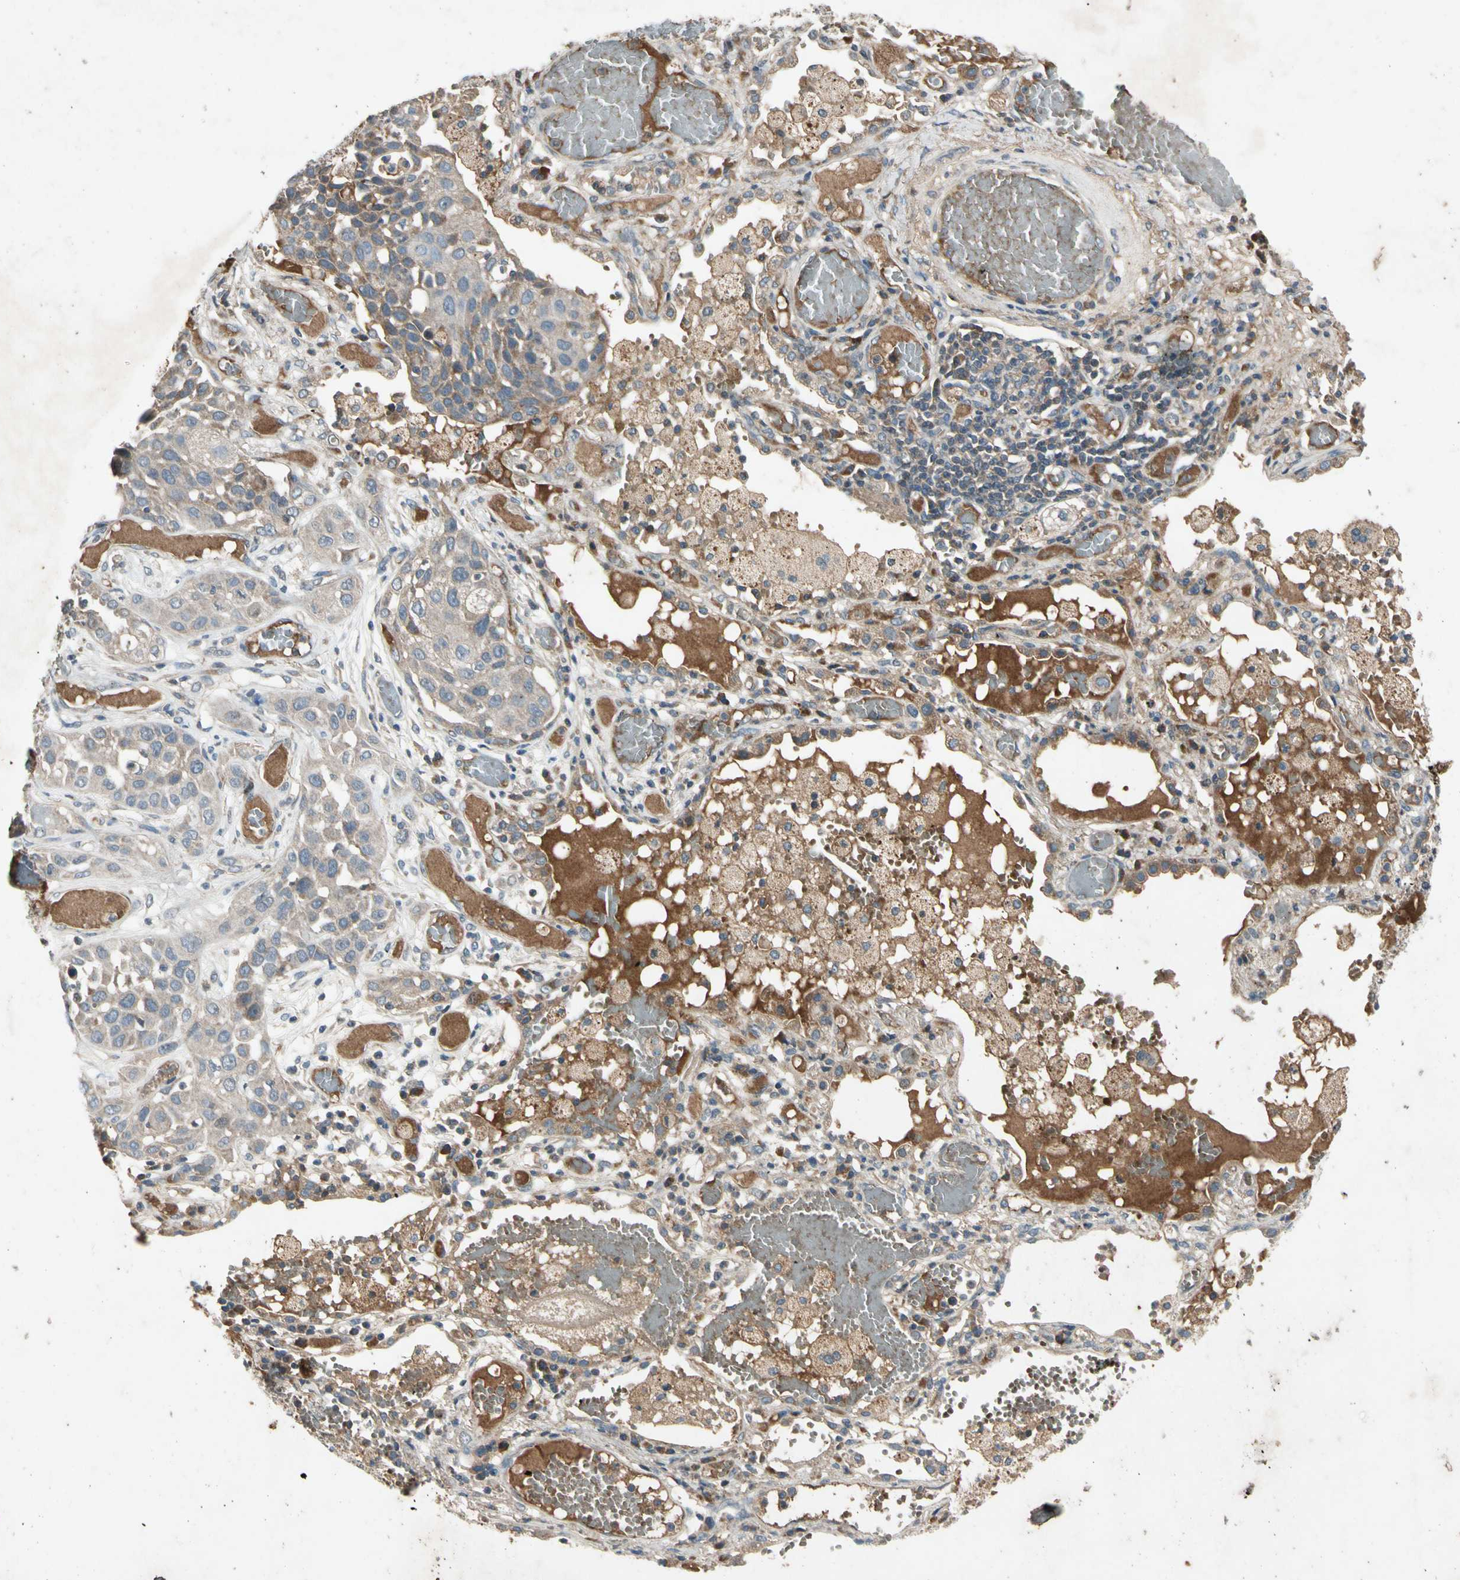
{"staining": {"intensity": "moderate", "quantity": ">75%", "location": "cytoplasmic/membranous"}, "tissue": "lung cancer", "cell_type": "Tumor cells", "image_type": "cancer", "snomed": [{"axis": "morphology", "description": "Squamous cell carcinoma, NOS"}, {"axis": "topography", "description": "Lung"}], "caption": "Lung squamous cell carcinoma was stained to show a protein in brown. There is medium levels of moderate cytoplasmic/membranous expression in approximately >75% of tumor cells.", "gene": "GPLD1", "patient": {"sex": "male", "age": 71}}